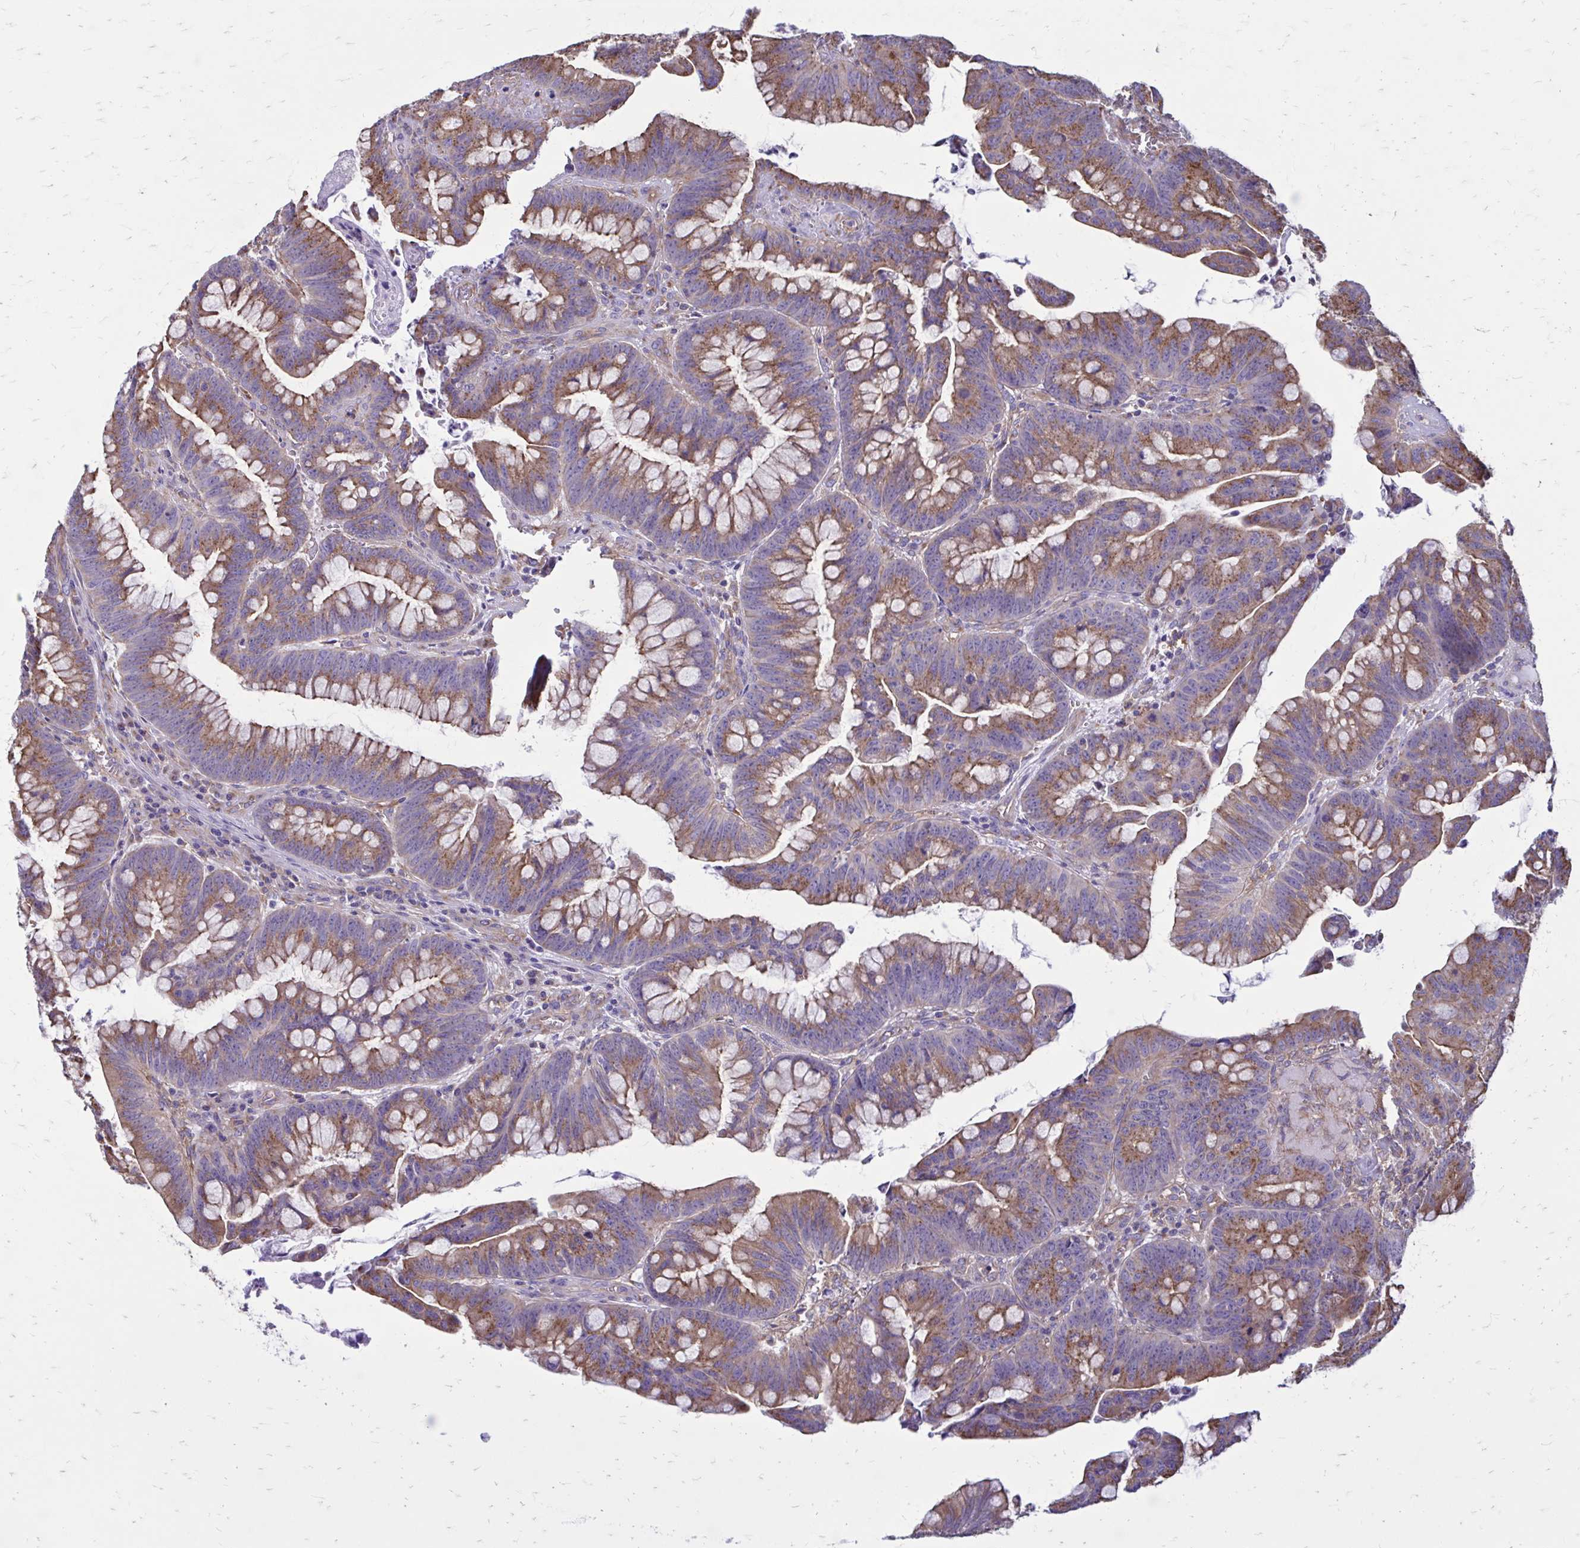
{"staining": {"intensity": "moderate", "quantity": ">75%", "location": "cytoplasmic/membranous"}, "tissue": "colorectal cancer", "cell_type": "Tumor cells", "image_type": "cancer", "snomed": [{"axis": "morphology", "description": "Adenocarcinoma, NOS"}, {"axis": "topography", "description": "Colon"}], "caption": "Tumor cells display moderate cytoplasmic/membranous staining in approximately >75% of cells in adenocarcinoma (colorectal). (DAB = brown stain, brightfield microscopy at high magnification).", "gene": "CLTA", "patient": {"sex": "male", "age": 62}}